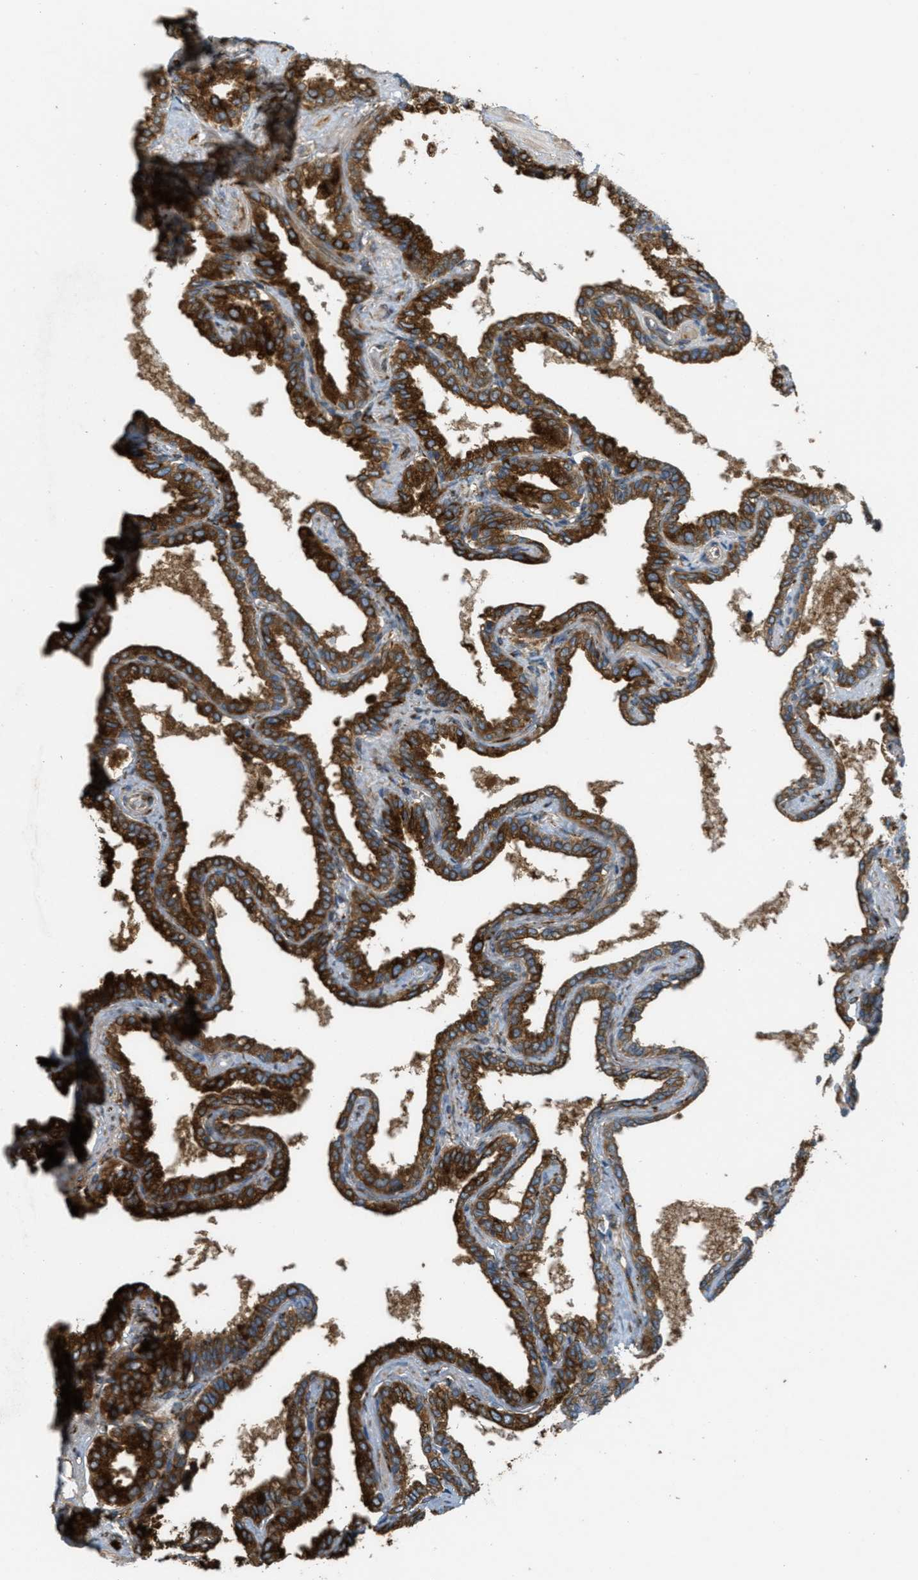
{"staining": {"intensity": "strong", "quantity": ">75%", "location": "cytoplasmic/membranous"}, "tissue": "seminal vesicle", "cell_type": "Glandular cells", "image_type": "normal", "snomed": [{"axis": "morphology", "description": "Normal tissue, NOS"}, {"axis": "topography", "description": "Seminal veicle"}], "caption": "Human seminal vesicle stained with a protein marker exhibits strong staining in glandular cells.", "gene": "PCDH18", "patient": {"sex": "male", "age": 46}}